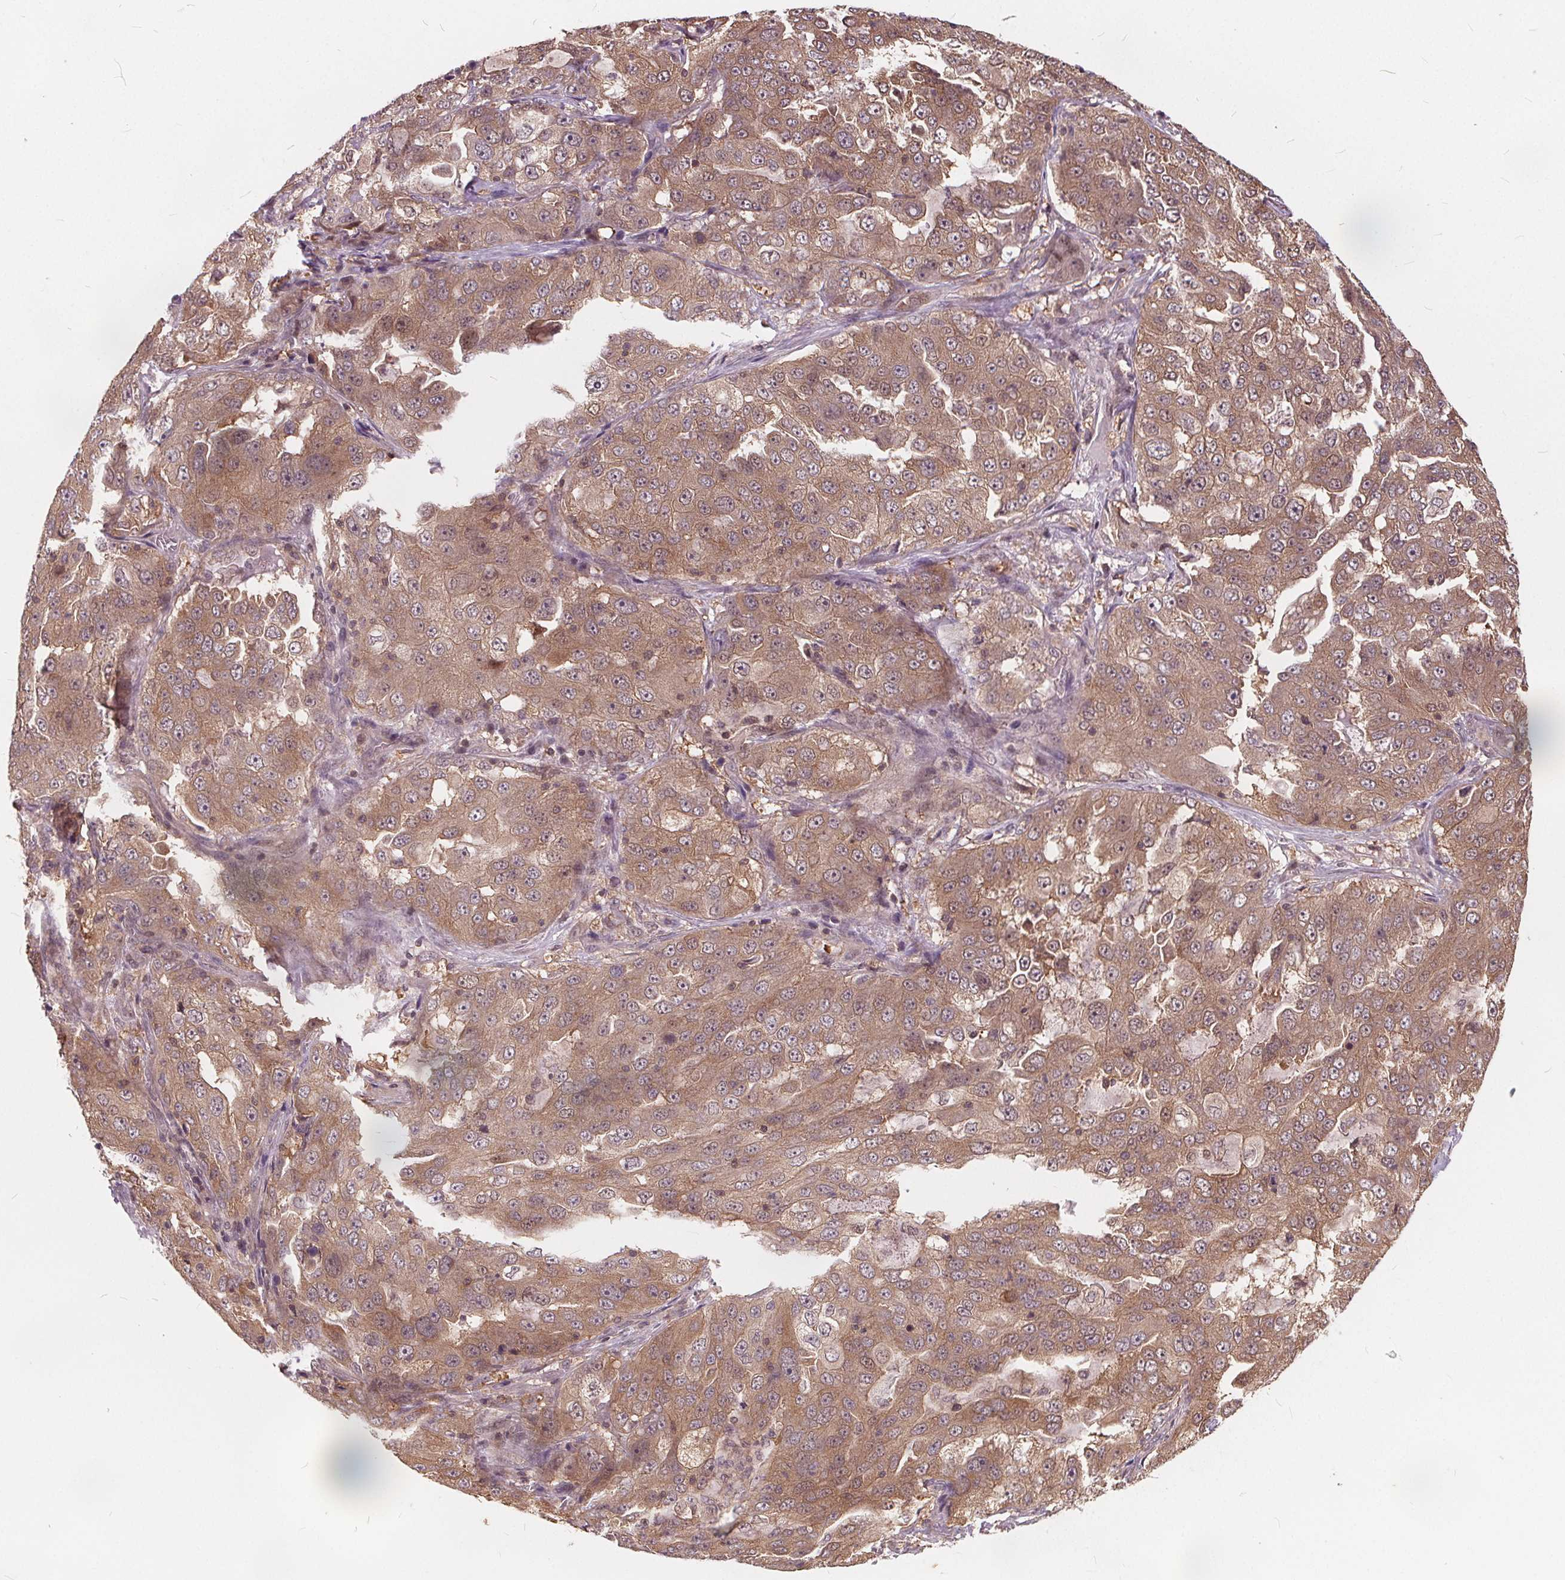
{"staining": {"intensity": "moderate", "quantity": ">75%", "location": "cytoplasmic/membranous,nuclear"}, "tissue": "lung cancer", "cell_type": "Tumor cells", "image_type": "cancer", "snomed": [{"axis": "morphology", "description": "Adenocarcinoma, NOS"}, {"axis": "topography", "description": "Lung"}], "caption": "Immunohistochemistry (IHC) histopathology image of neoplastic tissue: lung adenocarcinoma stained using immunohistochemistry demonstrates medium levels of moderate protein expression localized specifically in the cytoplasmic/membranous and nuclear of tumor cells, appearing as a cytoplasmic/membranous and nuclear brown color.", "gene": "HIF1AN", "patient": {"sex": "female", "age": 61}}